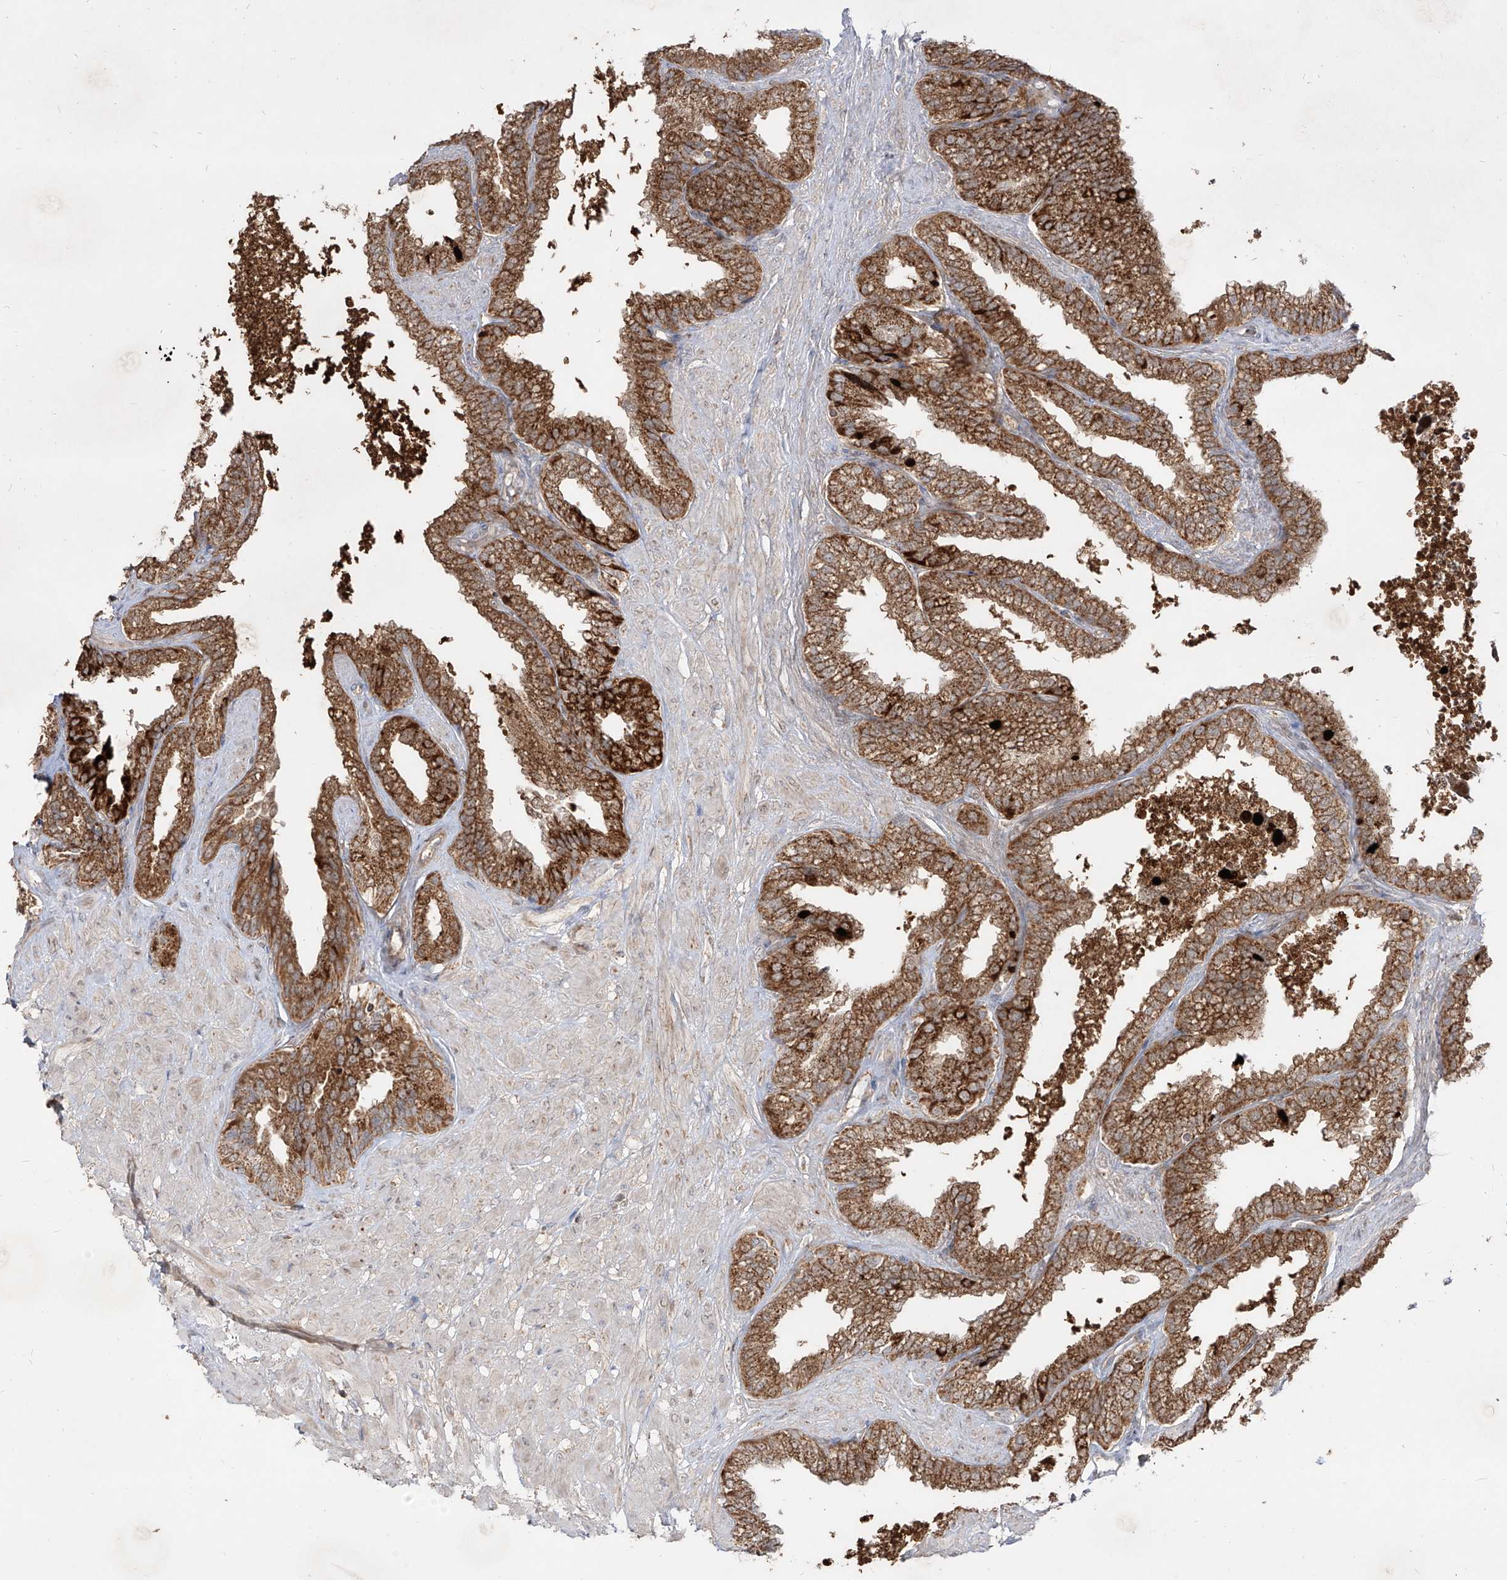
{"staining": {"intensity": "strong", "quantity": ">75%", "location": "cytoplasmic/membranous"}, "tissue": "seminal vesicle", "cell_type": "Glandular cells", "image_type": "normal", "snomed": [{"axis": "morphology", "description": "Normal tissue, NOS"}, {"axis": "topography", "description": "Seminal veicle"}], "caption": "This is a photomicrograph of IHC staining of unremarkable seminal vesicle, which shows strong staining in the cytoplasmic/membranous of glandular cells.", "gene": "AIM2", "patient": {"sex": "male", "age": 46}}